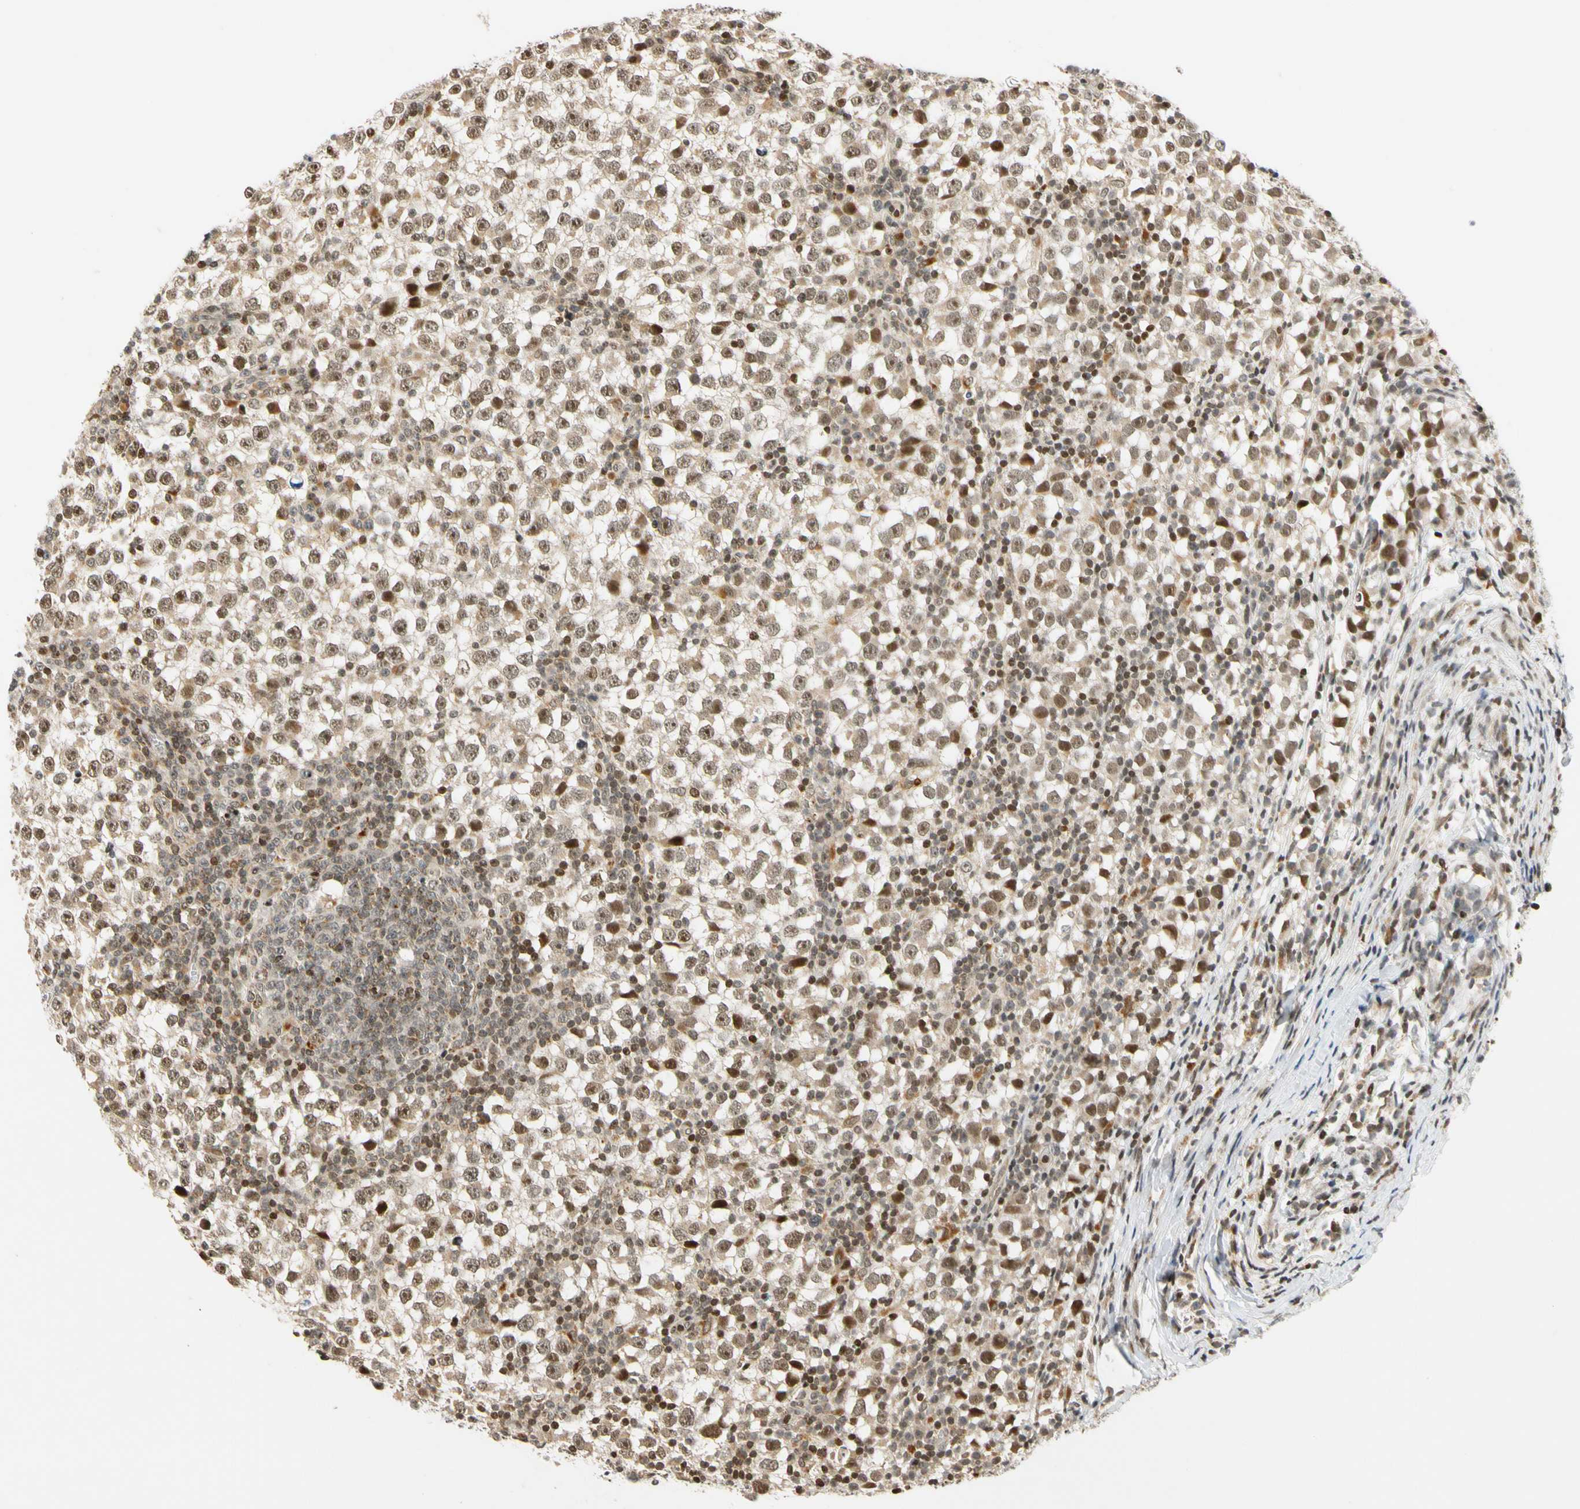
{"staining": {"intensity": "moderate", "quantity": ">75%", "location": "cytoplasmic/membranous,nuclear"}, "tissue": "testis cancer", "cell_type": "Tumor cells", "image_type": "cancer", "snomed": [{"axis": "morphology", "description": "Seminoma, NOS"}, {"axis": "topography", "description": "Testis"}], "caption": "IHC histopathology image of neoplastic tissue: human seminoma (testis) stained using IHC reveals medium levels of moderate protein expression localized specifically in the cytoplasmic/membranous and nuclear of tumor cells, appearing as a cytoplasmic/membranous and nuclear brown color.", "gene": "CDK7", "patient": {"sex": "male", "age": 65}}